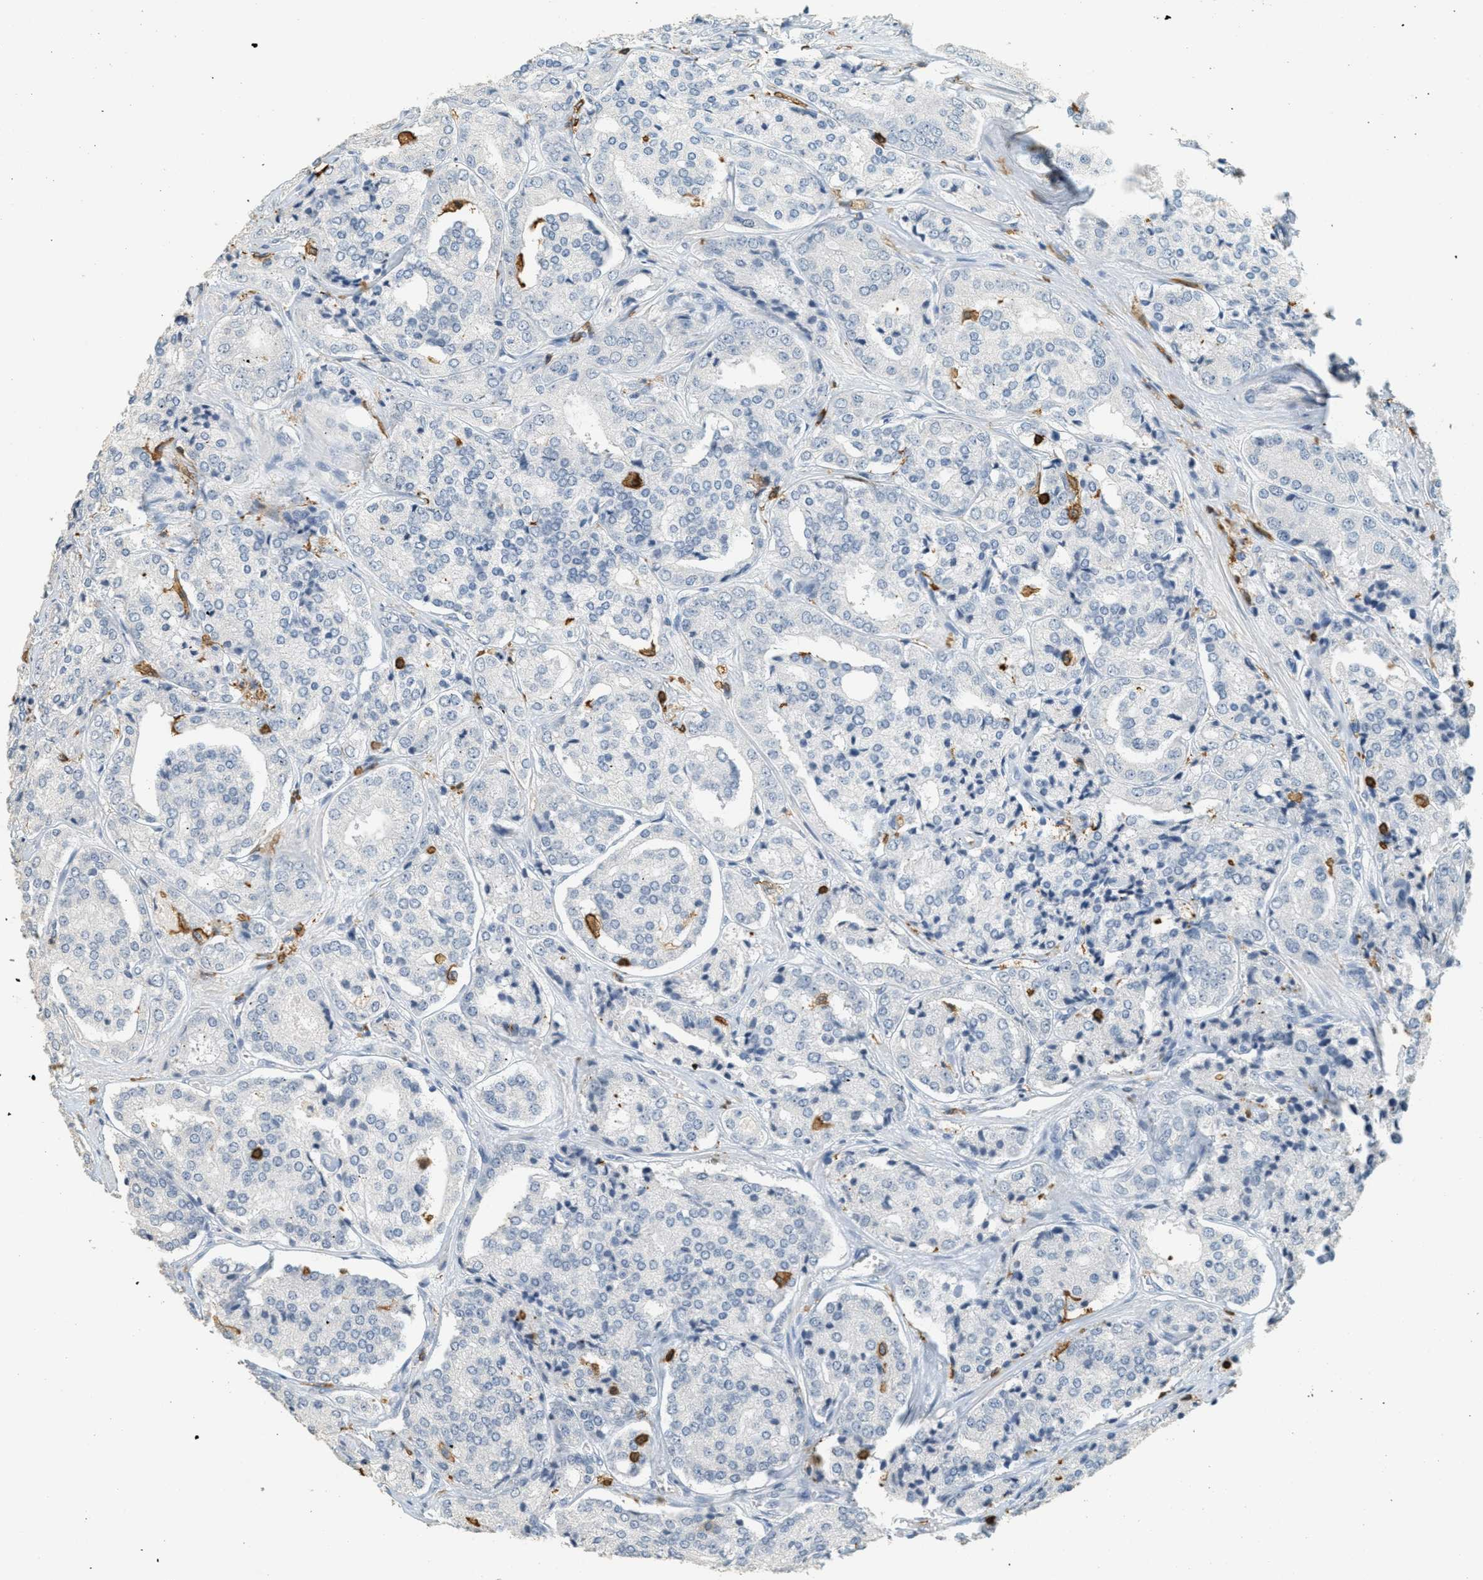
{"staining": {"intensity": "negative", "quantity": "none", "location": "none"}, "tissue": "prostate cancer", "cell_type": "Tumor cells", "image_type": "cancer", "snomed": [{"axis": "morphology", "description": "Adenocarcinoma, High grade"}, {"axis": "topography", "description": "Prostate"}], "caption": "A high-resolution micrograph shows immunohistochemistry staining of prostate high-grade adenocarcinoma, which displays no significant positivity in tumor cells.", "gene": "LSP1", "patient": {"sex": "male", "age": 65}}